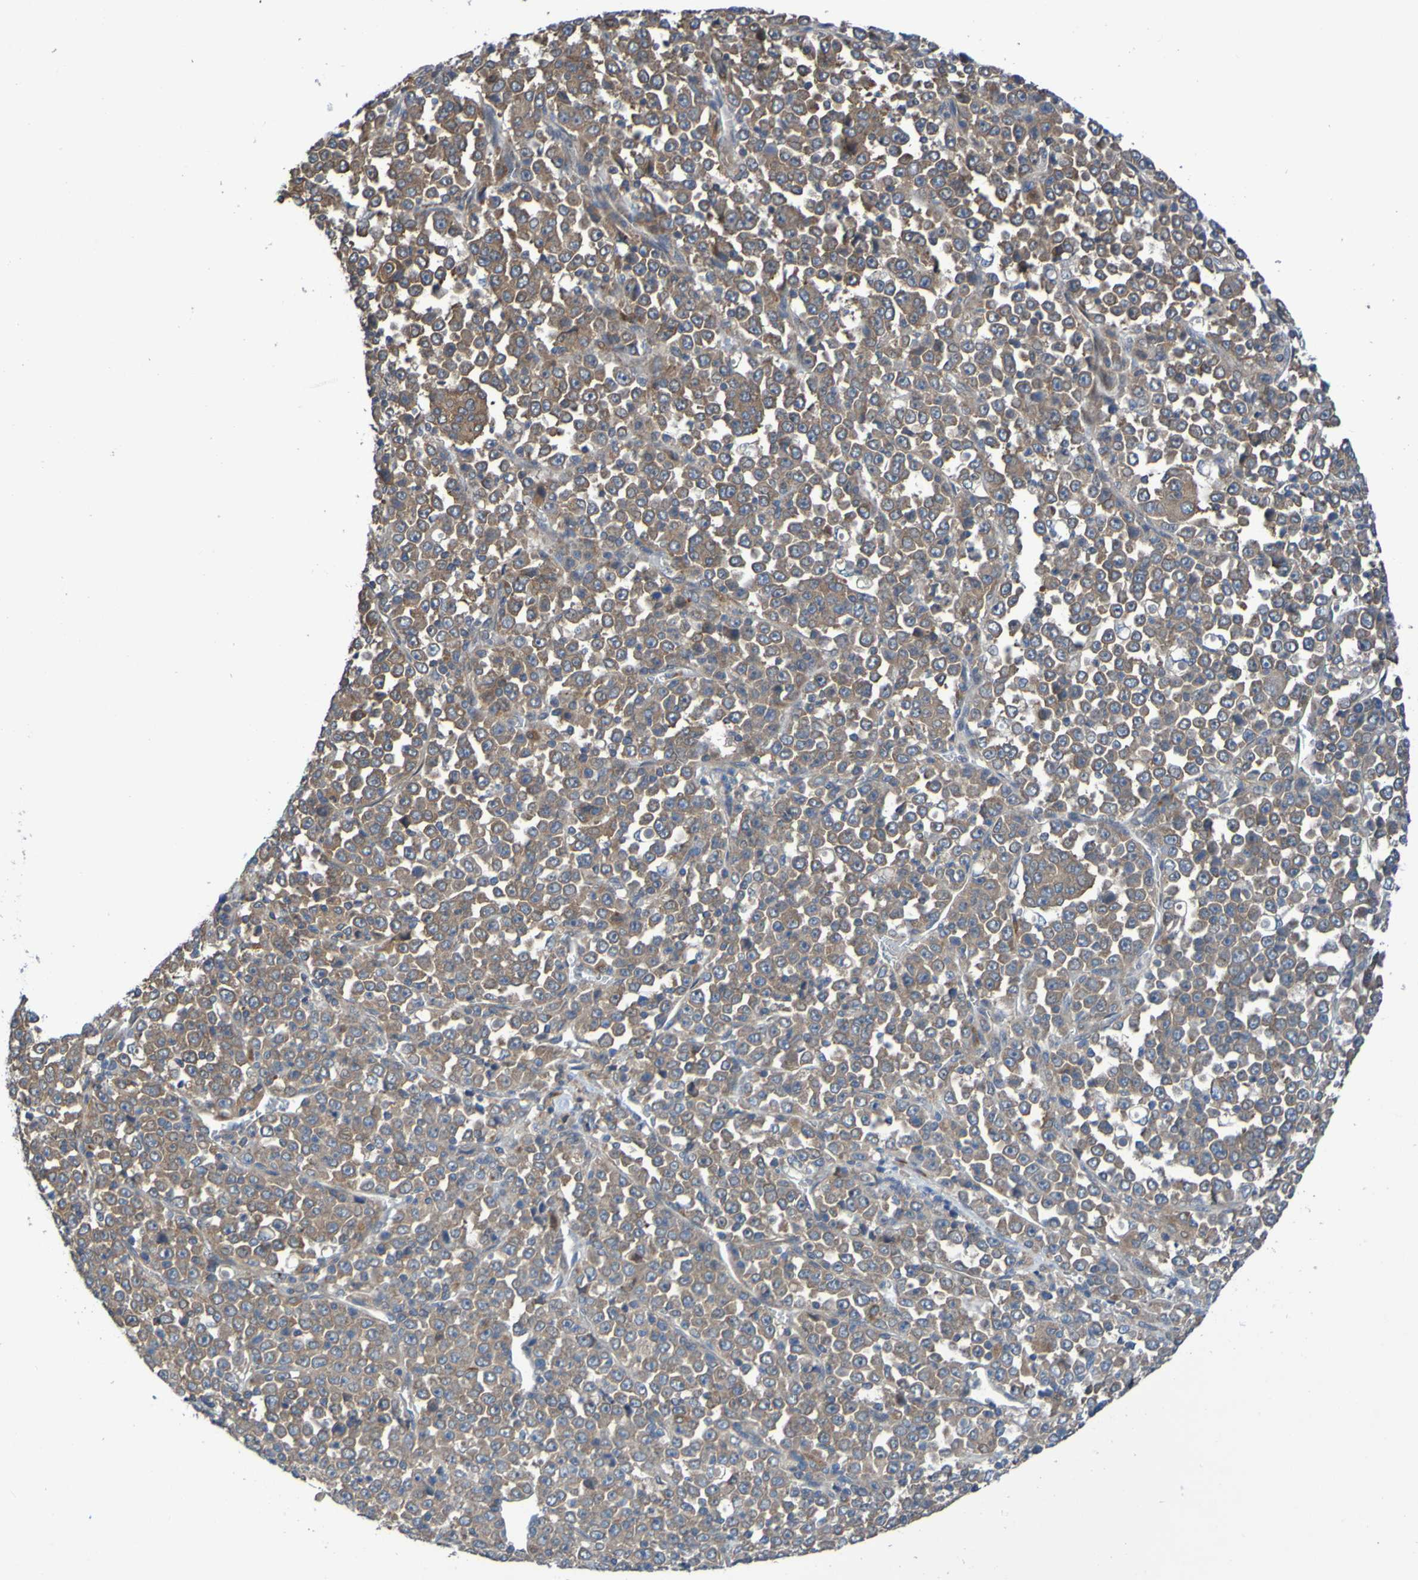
{"staining": {"intensity": "moderate", "quantity": ">75%", "location": "cytoplasmic/membranous"}, "tissue": "stomach cancer", "cell_type": "Tumor cells", "image_type": "cancer", "snomed": [{"axis": "morphology", "description": "Normal tissue, NOS"}, {"axis": "morphology", "description": "Adenocarcinoma, NOS"}, {"axis": "topography", "description": "Stomach, upper"}, {"axis": "topography", "description": "Stomach"}], "caption": "Immunohistochemistry (IHC) (DAB) staining of stomach adenocarcinoma demonstrates moderate cytoplasmic/membranous protein positivity in about >75% of tumor cells. (DAB IHC, brown staining for protein, blue staining for nuclei).", "gene": "SDK1", "patient": {"sex": "male", "age": 59}}